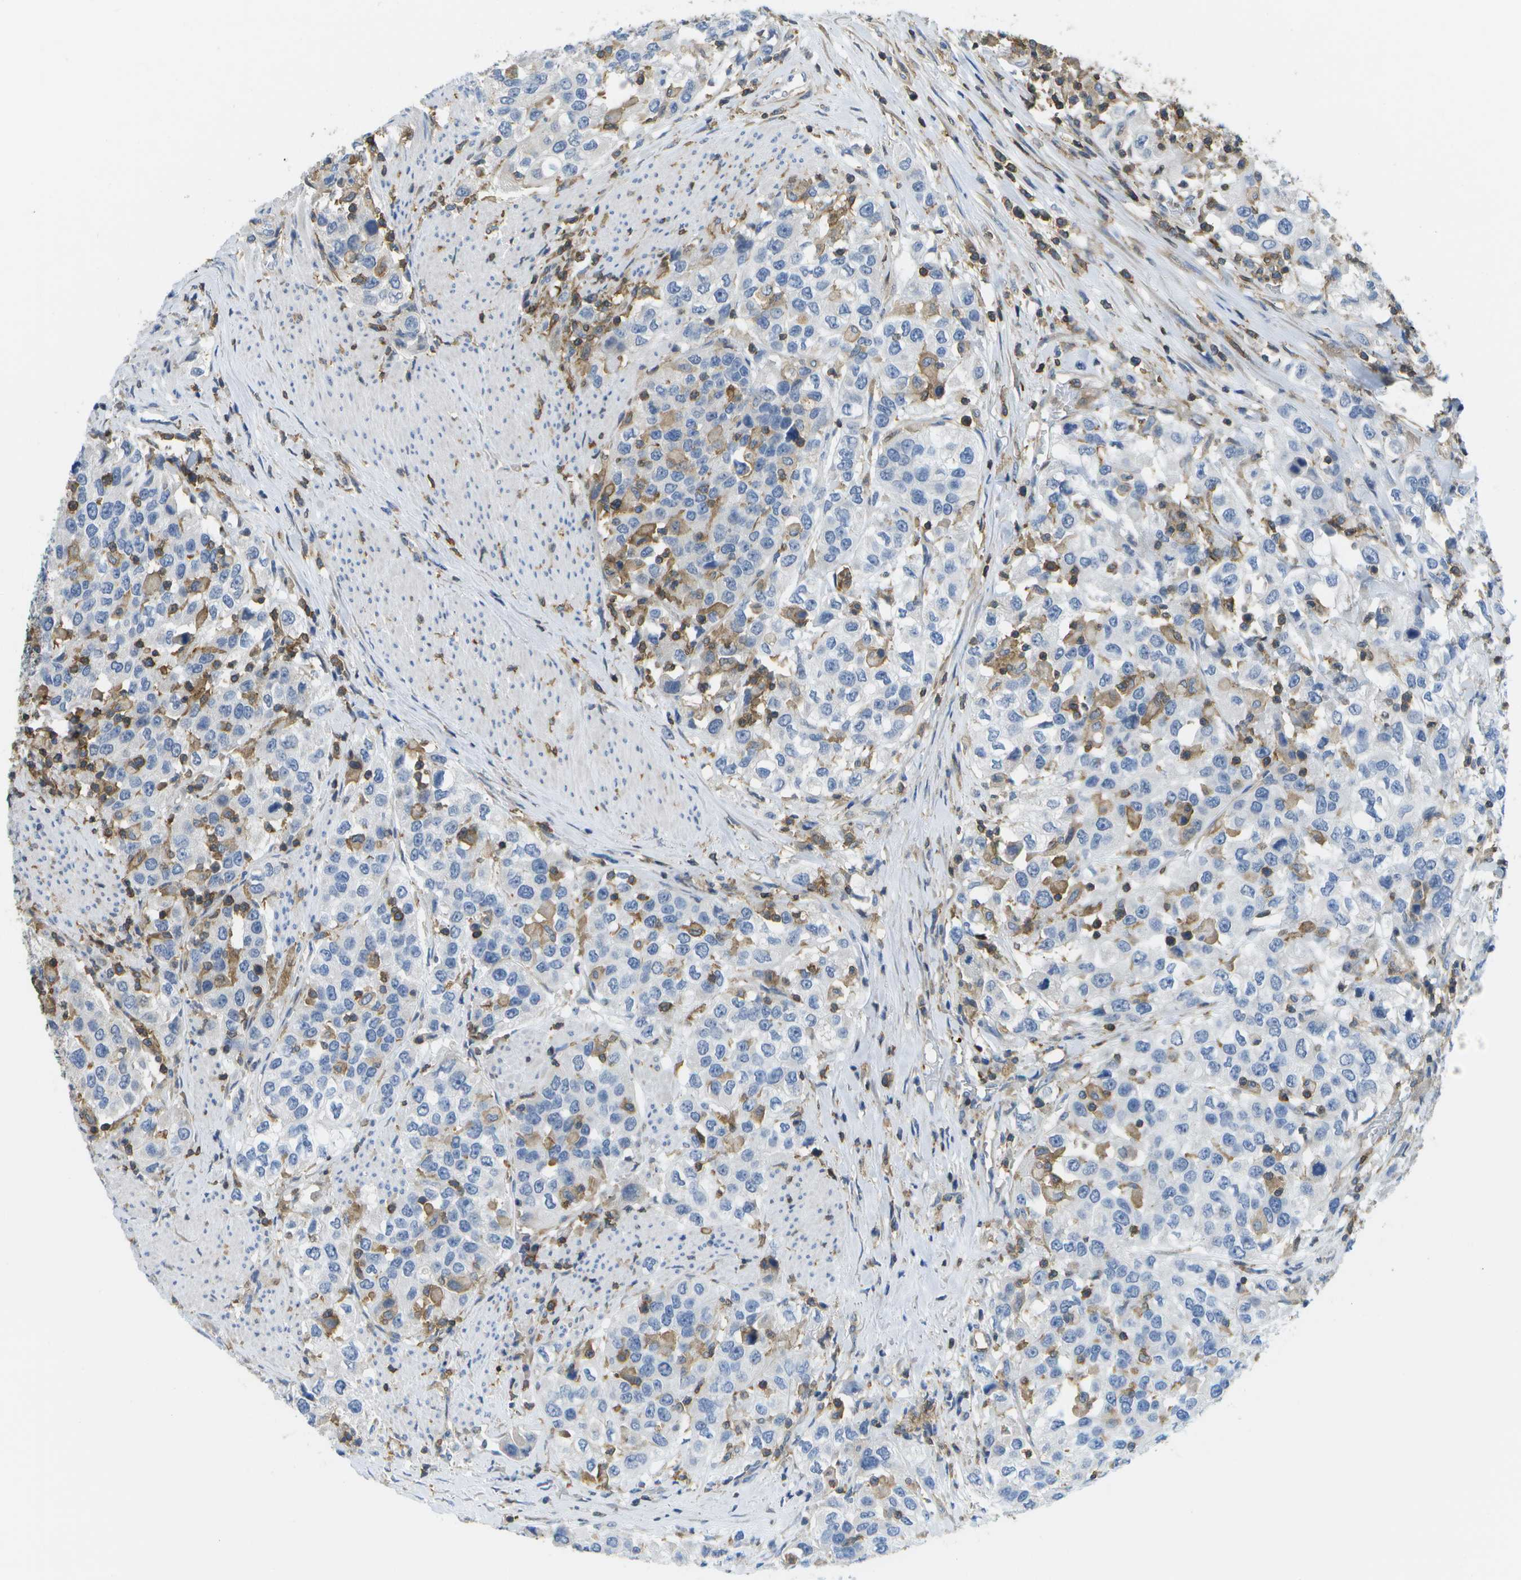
{"staining": {"intensity": "negative", "quantity": "none", "location": "none"}, "tissue": "urothelial cancer", "cell_type": "Tumor cells", "image_type": "cancer", "snomed": [{"axis": "morphology", "description": "Urothelial carcinoma, High grade"}, {"axis": "topography", "description": "Urinary bladder"}], "caption": "DAB immunohistochemical staining of urothelial carcinoma (high-grade) demonstrates no significant positivity in tumor cells.", "gene": "RCSD1", "patient": {"sex": "female", "age": 80}}